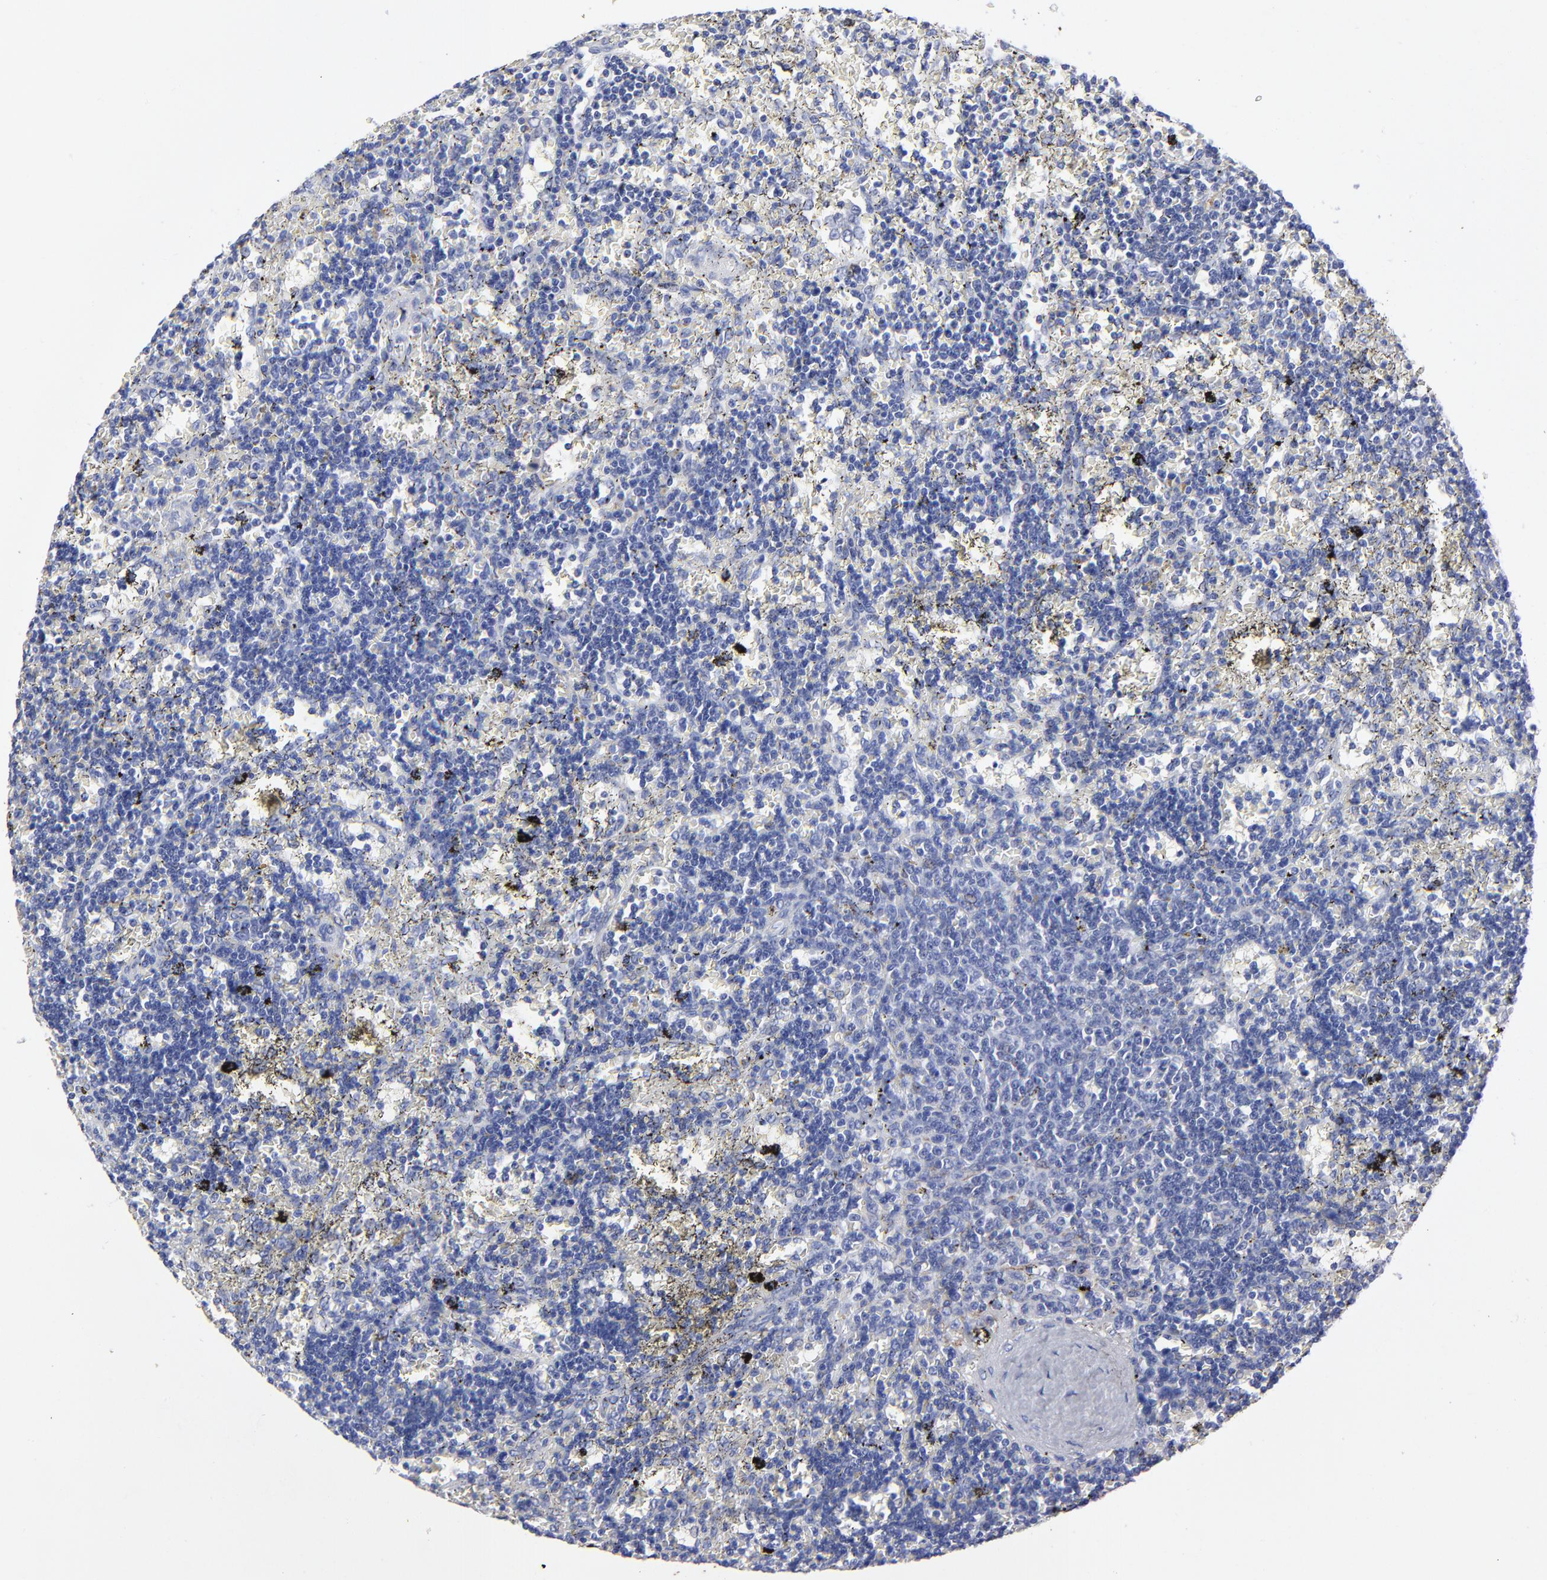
{"staining": {"intensity": "negative", "quantity": "none", "location": "none"}, "tissue": "lymphoma", "cell_type": "Tumor cells", "image_type": "cancer", "snomed": [{"axis": "morphology", "description": "Malignant lymphoma, non-Hodgkin's type, Low grade"}, {"axis": "topography", "description": "Spleen"}], "caption": "Immunohistochemical staining of lymphoma shows no significant expression in tumor cells.", "gene": "FBLN2", "patient": {"sex": "male", "age": 60}}